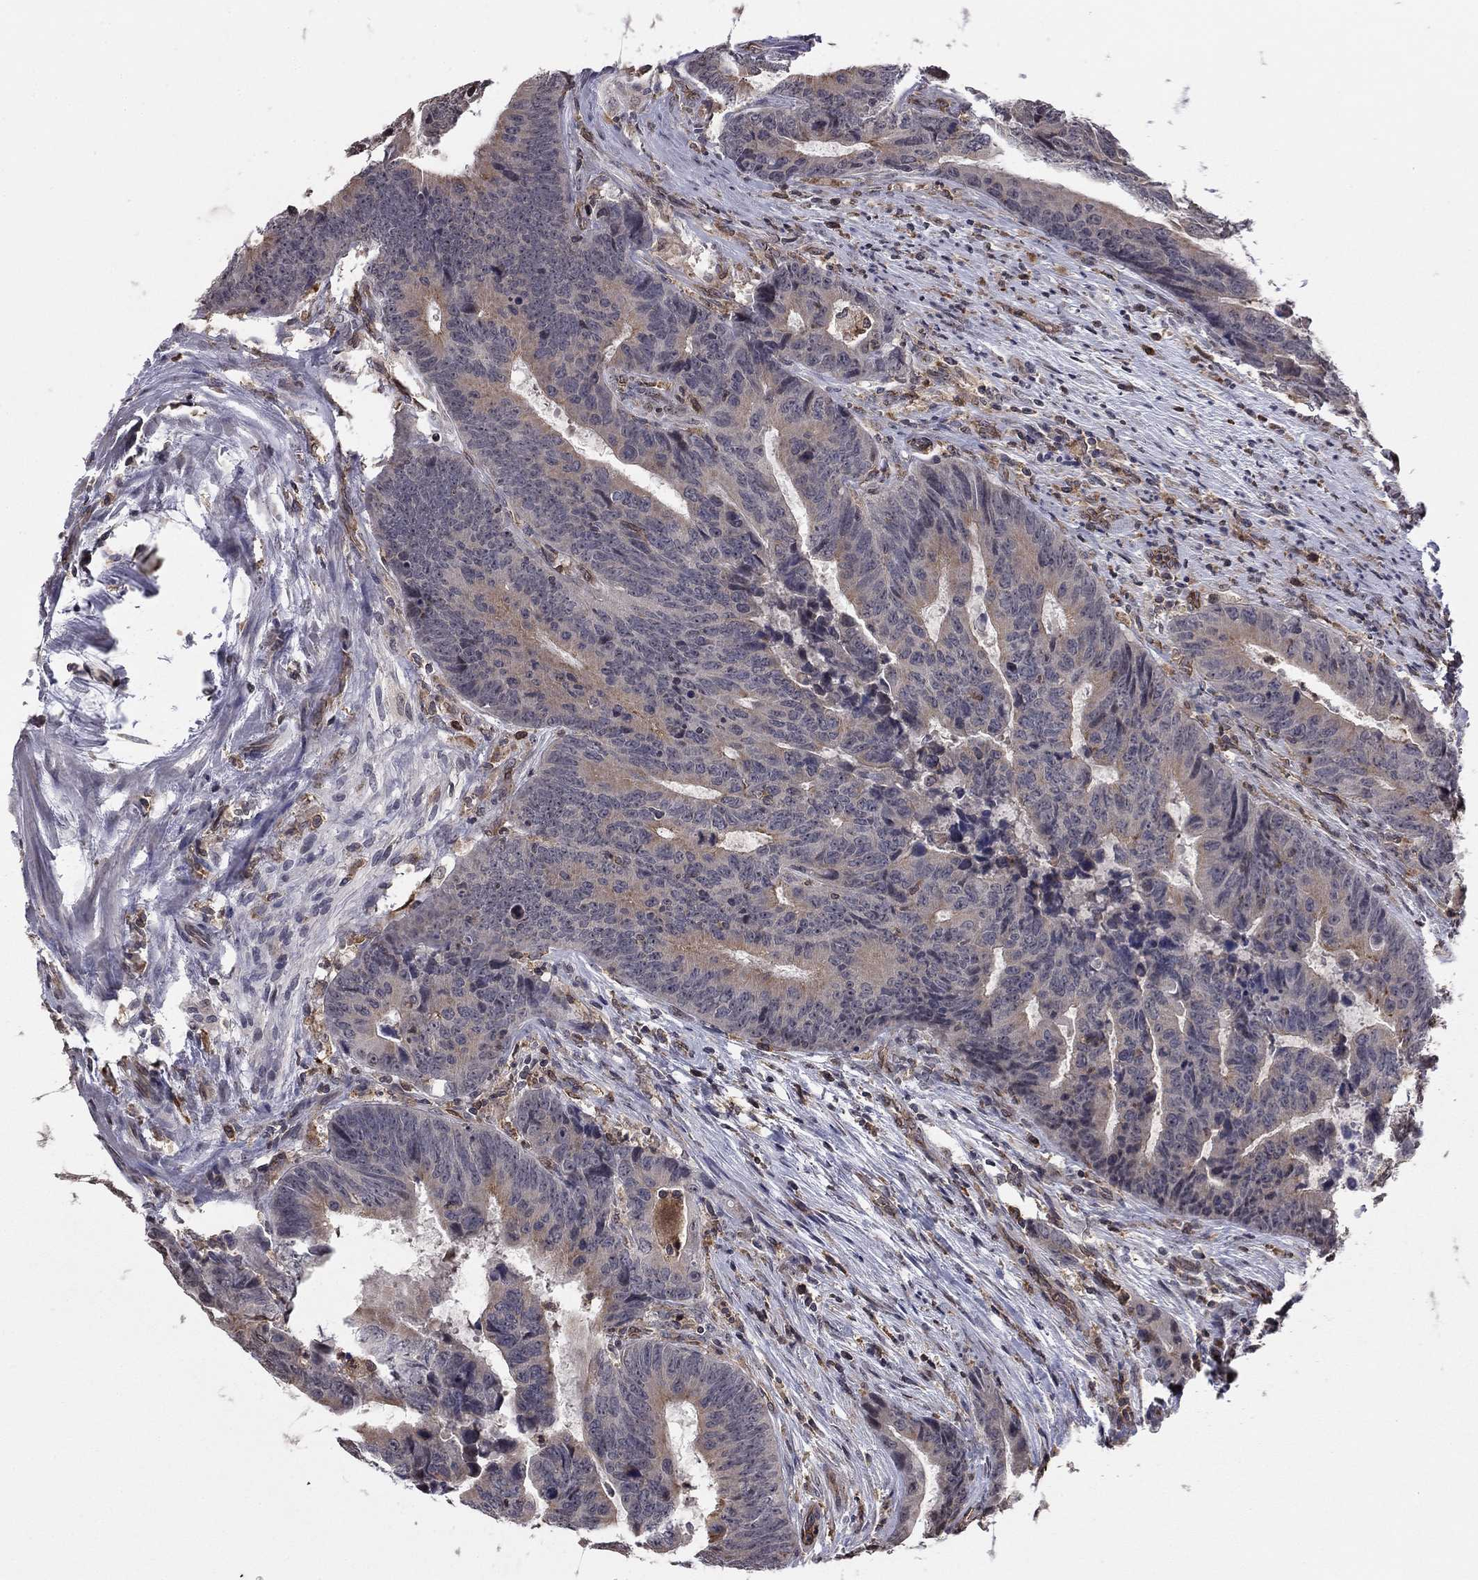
{"staining": {"intensity": "negative", "quantity": "none", "location": "none"}, "tissue": "colorectal cancer", "cell_type": "Tumor cells", "image_type": "cancer", "snomed": [{"axis": "morphology", "description": "Adenocarcinoma, NOS"}, {"axis": "topography", "description": "Colon"}], "caption": "A high-resolution photomicrograph shows IHC staining of colorectal cancer (adenocarcinoma), which displays no significant expression in tumor cells. (Stains: DAB immunohistochemistry with hematoxylin counter stain, Microscopy: brightfield microscopy at high magnification).", "gene": "PLCB2", "patient": {"sex": "female", "age": 56}}